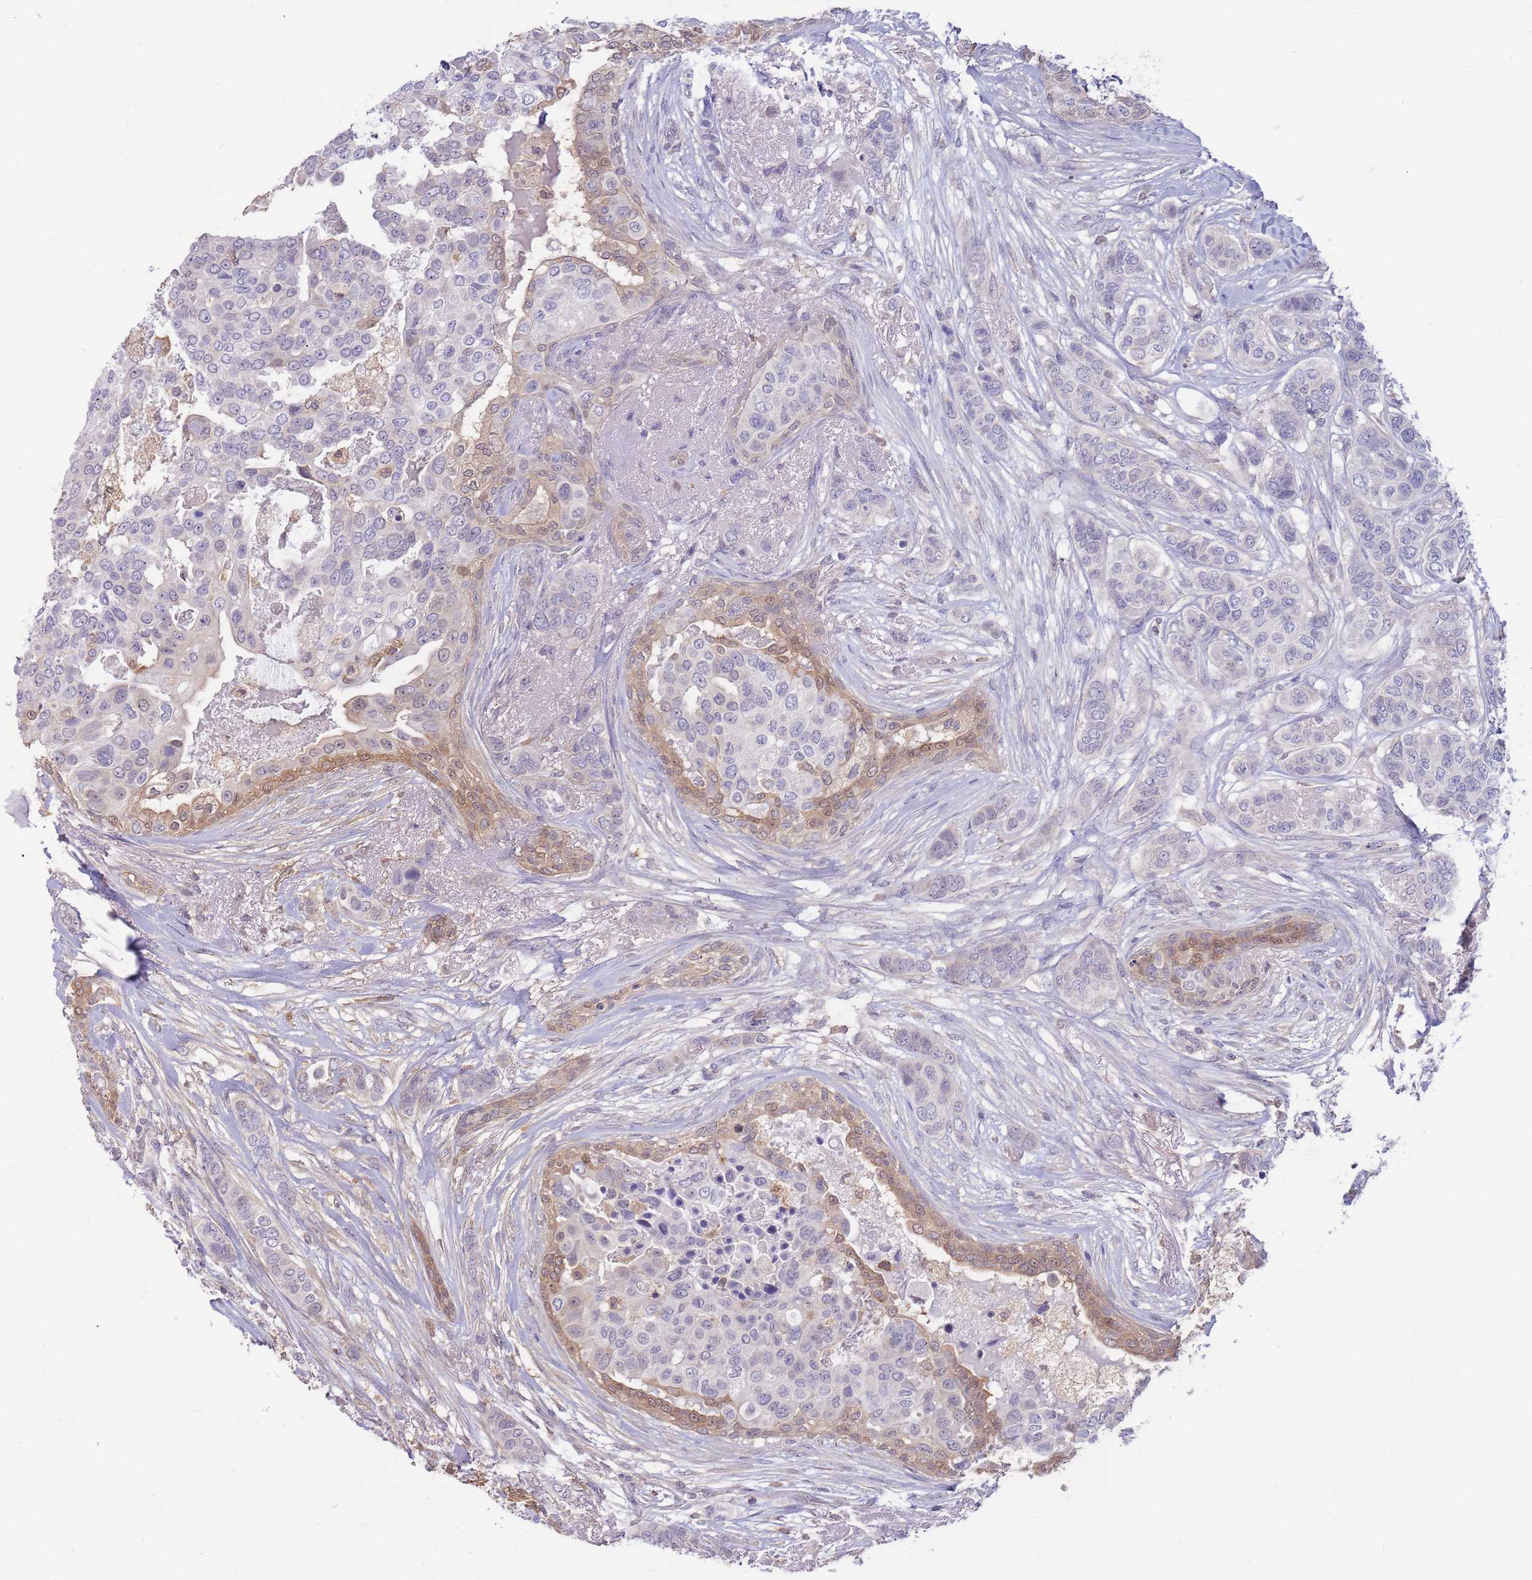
{"staining": {"intensity": "moderate", "quantity": "<25%", "location": "cytoplasmic/membranous,nuclear"}, "tissue": "breast cancer", "cell_type": "Tumor cells", "image_type": "cancer", "snomed": [{"axis": "morphology", "description": "Lobular carcinoma"}, {"axis": "topography", "description": "Breast"}], "caption": "IHC micrograph of breast lobular carcinoma stained for a protein (brown), which exhibits low levels of moderate cytoplasmic/membranous and nuclear staining in approximately <25% of tumor cells.", "gene": "AP5S1", "patient": {"sex": "female", "age": 51}}